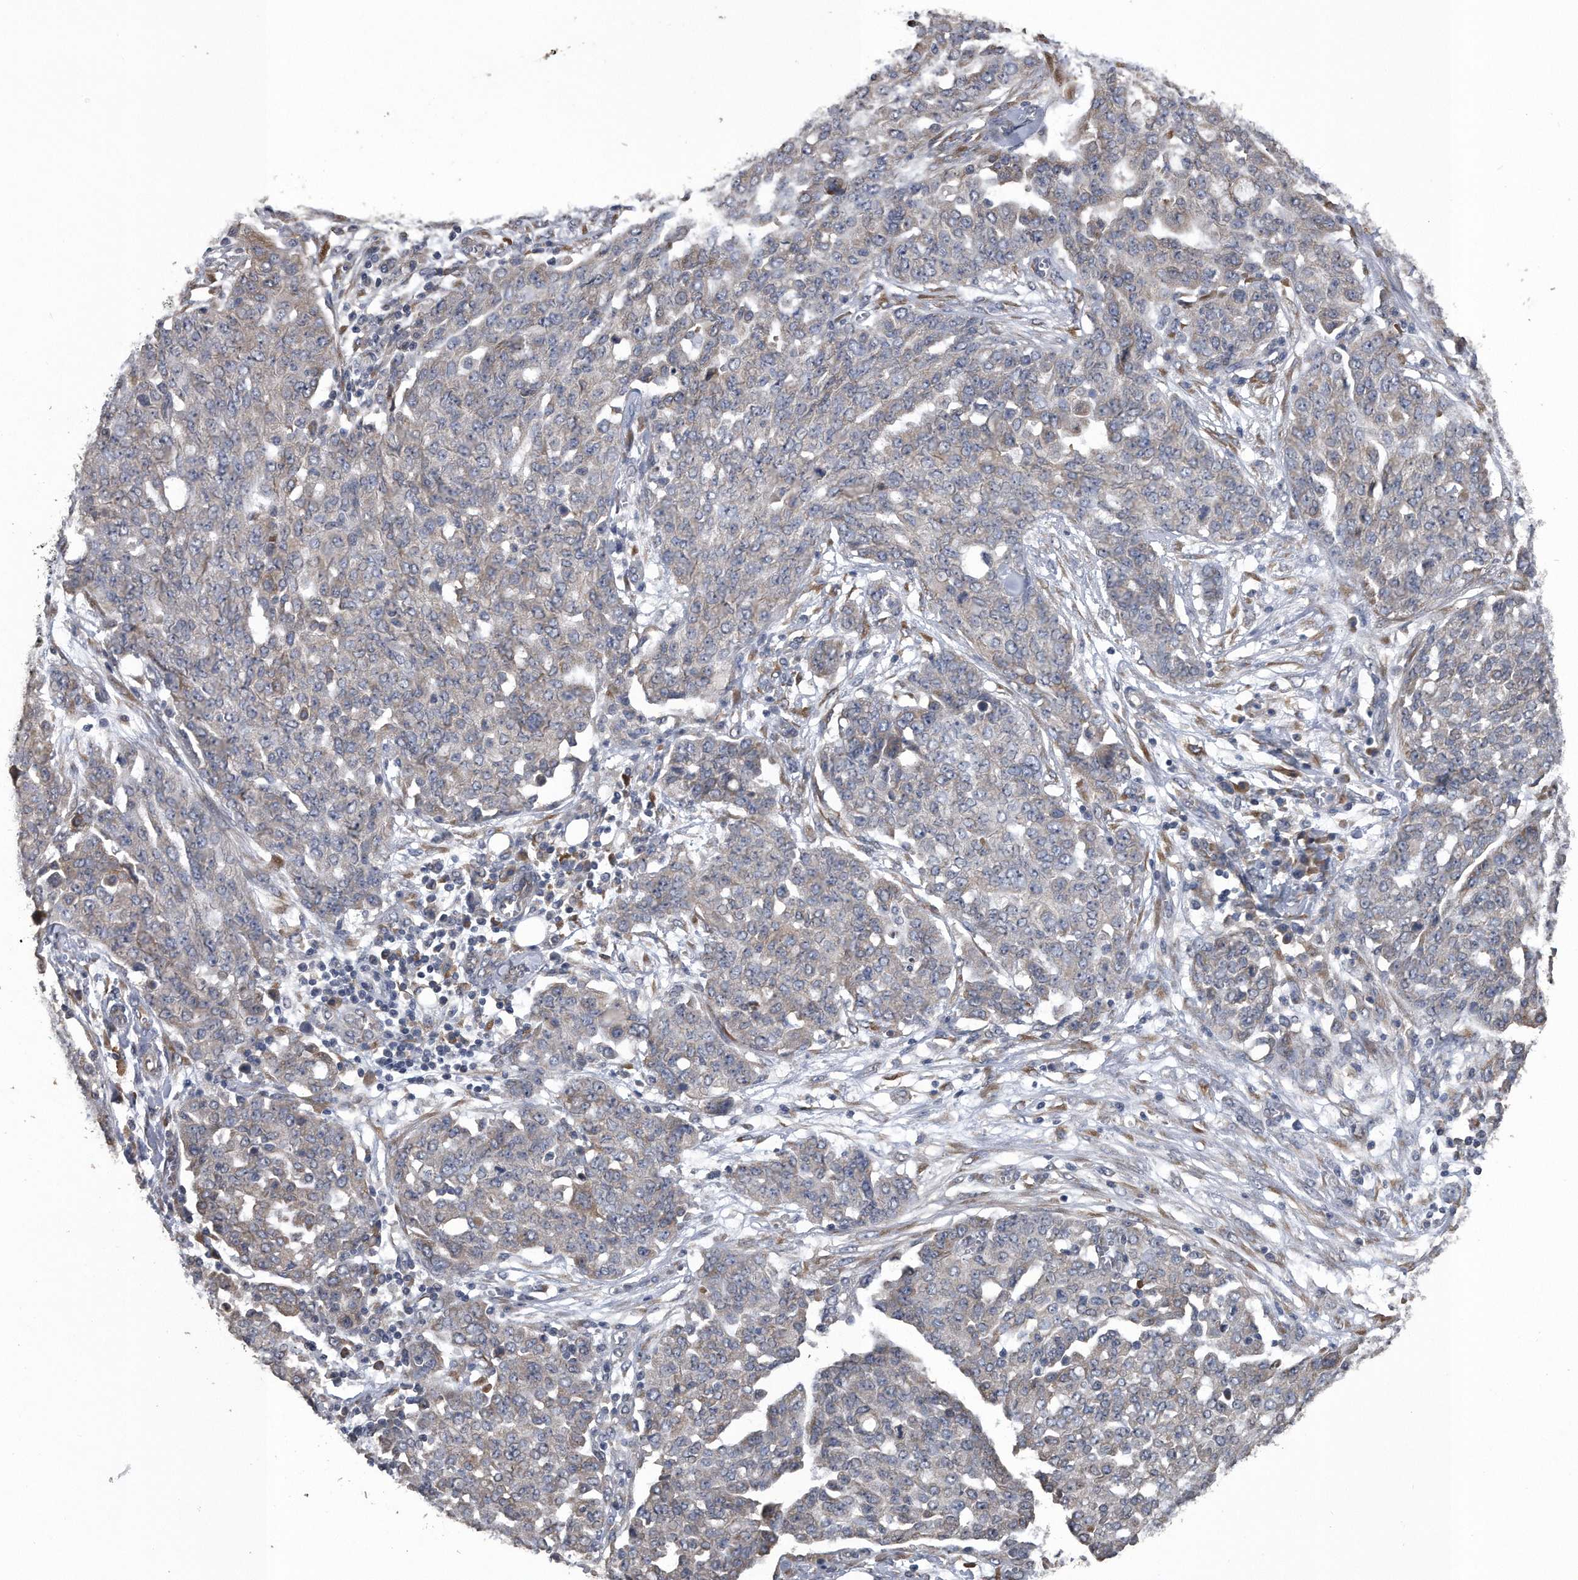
{"staining": {"intensity": "weak", "quantity": "<25%", "location": "cytoplasmic/membranous"}, "tissue": "ovarian cancer", "cell_type": "Tumor cells", "image_type": "cancer", "snomed": [{"axis": "morphology", "description": "Cystadenocarcinoma, serous, NOS"}, {"axis": "topography", "description": "Soft tissue"}, {"axis": "topography", "description": "Ovary"}], "caption": "Immunohistochemistry (IHC) micrograph of human ovarian cancer (serous cystadenocarcinoma) stained for a protein (brown), which exhibits no staining in tumor cells.", "gene": "PCLO", "patient": {"sex": "female", "age": 57}}